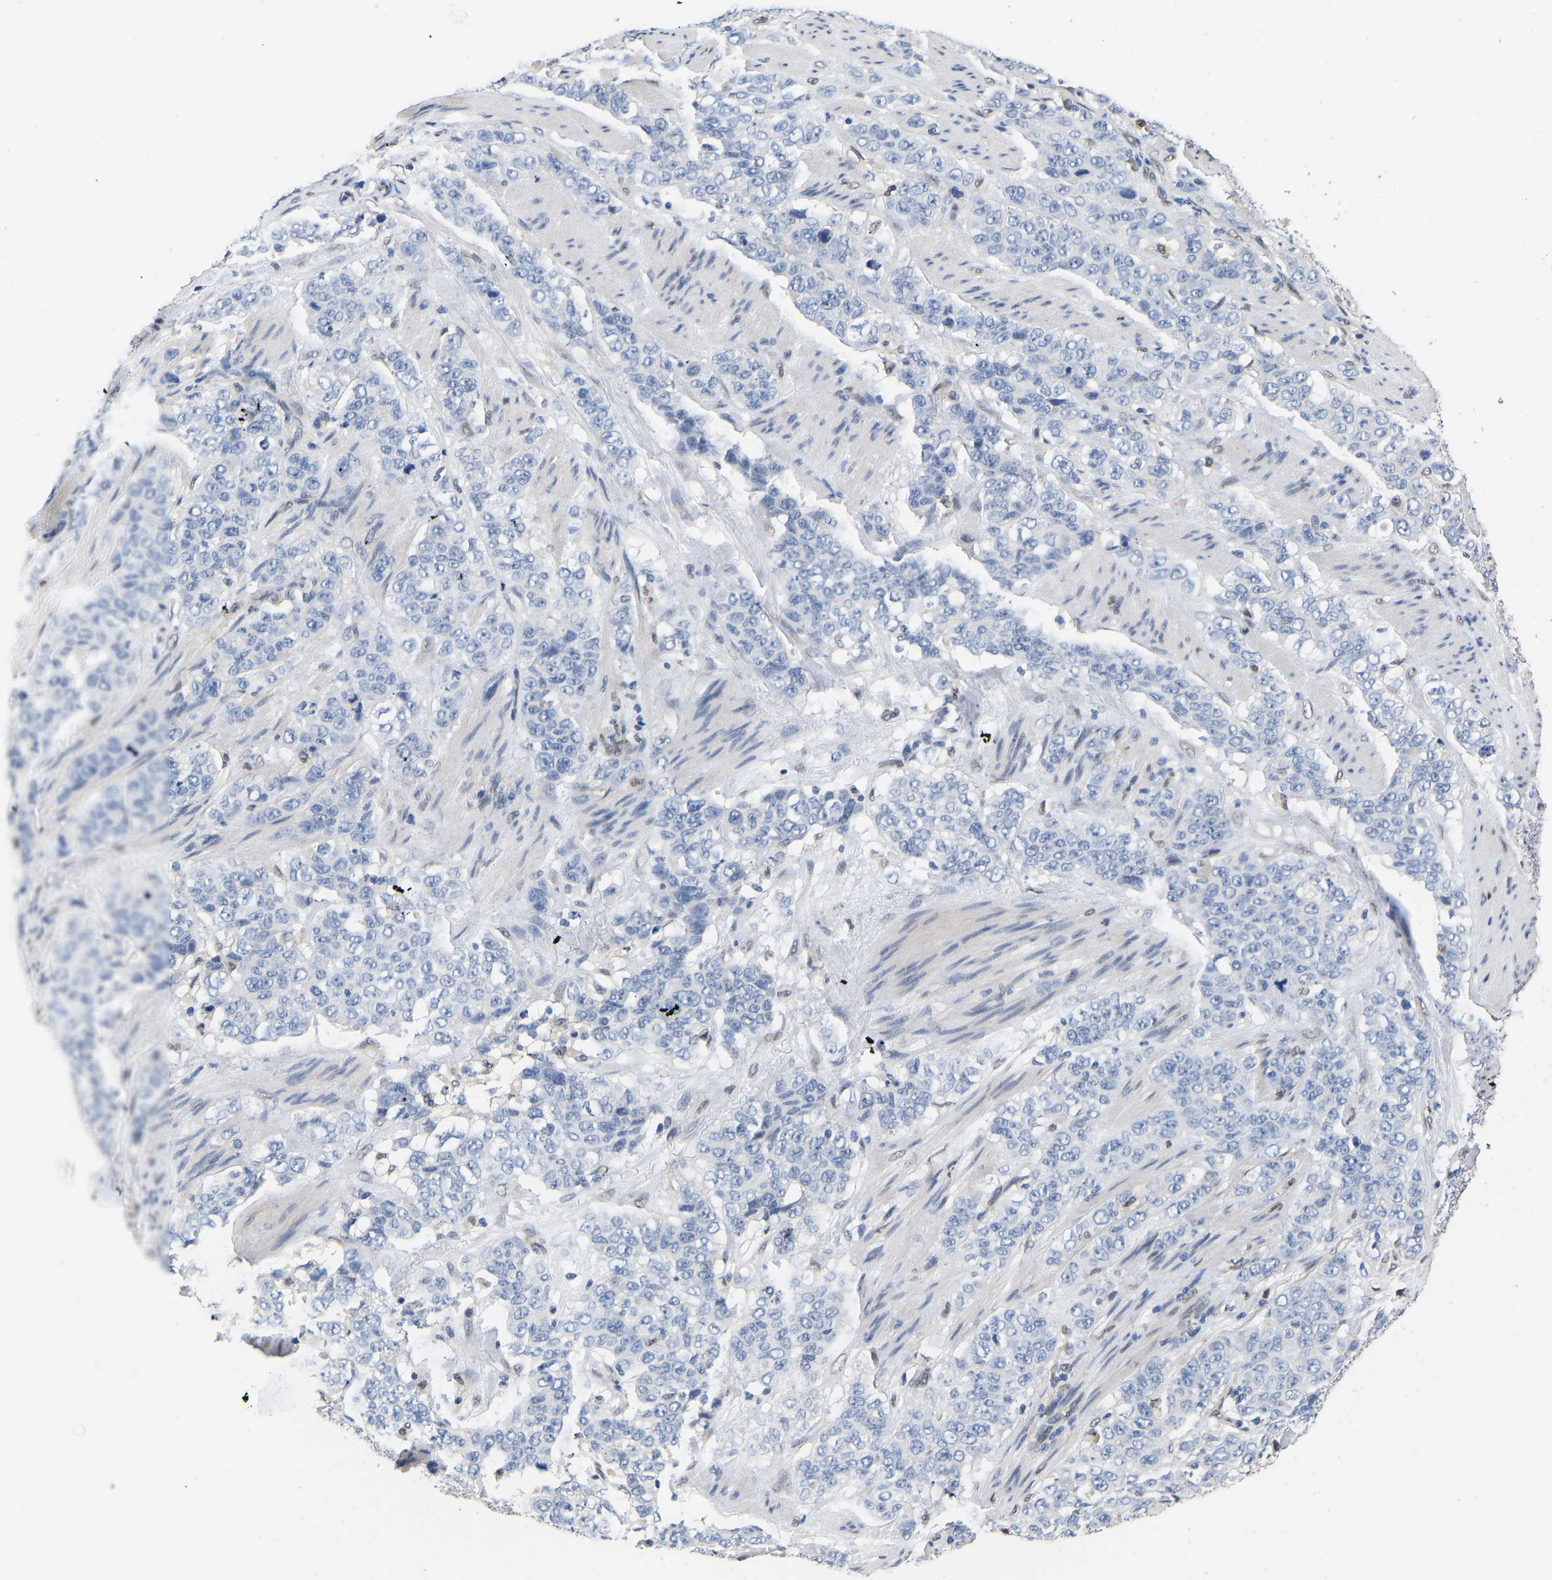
{"staining": {"intensity": "negative", "quantity": "none", "location": "none"}, "tissue": "stomach cancer", "cell_type": "Tumor cells", "image_type": "cancer", "snomed": [{"axis": "morphology", "description": "Adenocarcinoma, NOS"}, {"axis": "topography", "description": "Stomach"}], "caption": "Tumor cells show no significant positivity in stomach cancer (adenocarcinoma).", "gene": "QKI", "patient": {"sex": "male", "age": 48}}